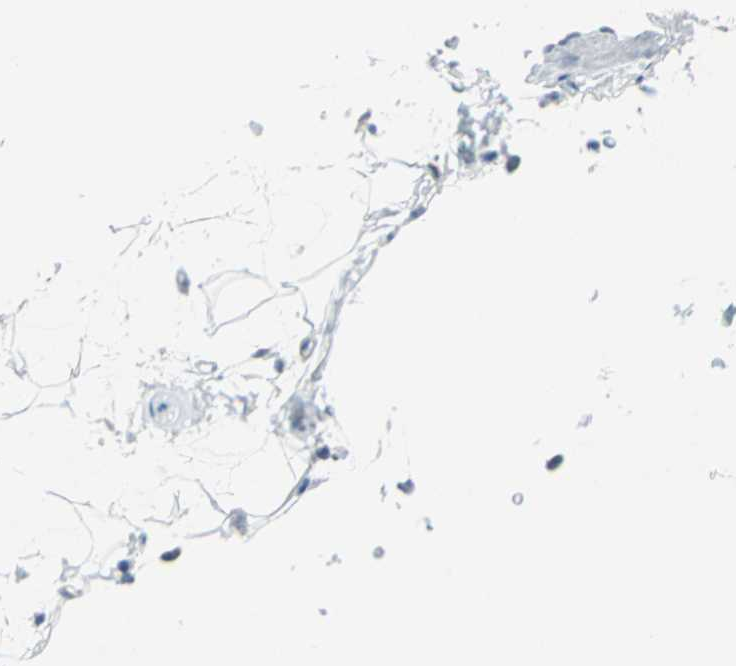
{"staining": {"intensity": "negative", "quantity": "none", "location": "none"}, "tissue": "adipose tissue", "cell_type": "Adipocytes", "image_type": "normal", "snomed": [{"axis": "morphology", "description": "Normal tissue, NOS"}, {"axis": "topography", "description": "Soft tissue"}], "caption": "Benign adipose tissue was stained to show a protein in brown. There is no significant positivity in adipocytes. (DAB (3,3'-diaminobenzidine) immunohistochemistry (IHC) with hematoxylin counter stain).", "gene": "SNUPN", "patient": {"sex": "male", "age": 72}}